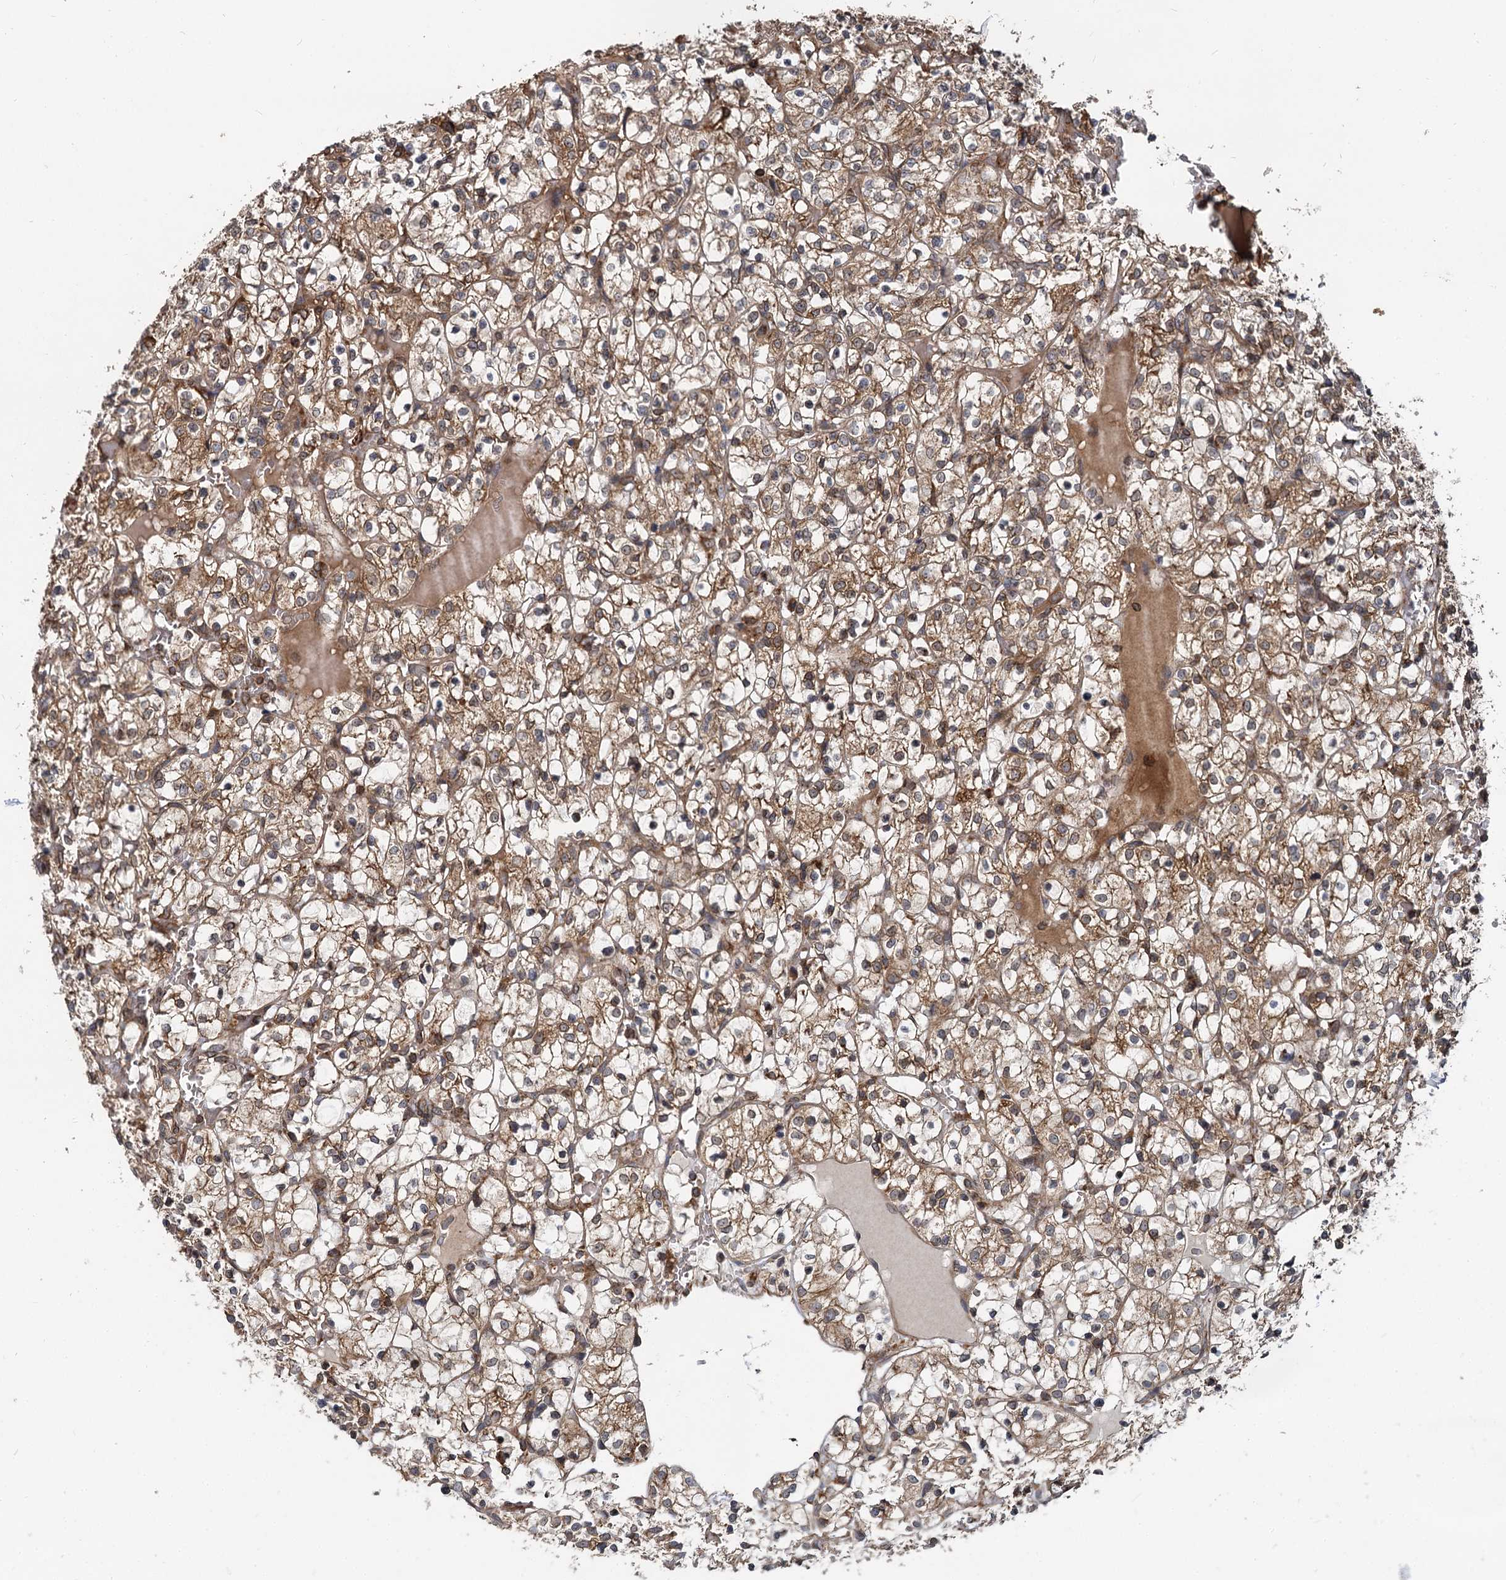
{"staining": {"intensity": "moderate", "quantity": ">75%", "location": "cytoplasmic/membranous"}, "tissue": "renal cancer", "cell_type": "Tumor cells", "image_type": "cancer", "snomed": [{"axis": "morphology", "description": "Adenocarcinoma, NOS"}, {"axis": "topography", "description": "Kidney"}], "caption": "High-magnification brightfield microscopy of renal cancer (adenocarcinoma) stained with DAB (brown) and counterstained with hematoxylin (blue). tumor cells exhibit moderate cytoplasmic/membranous expression is seen in about>75% of cells.", "gene": "STIM1", "patient": {"sex": "female", "age": 69}}